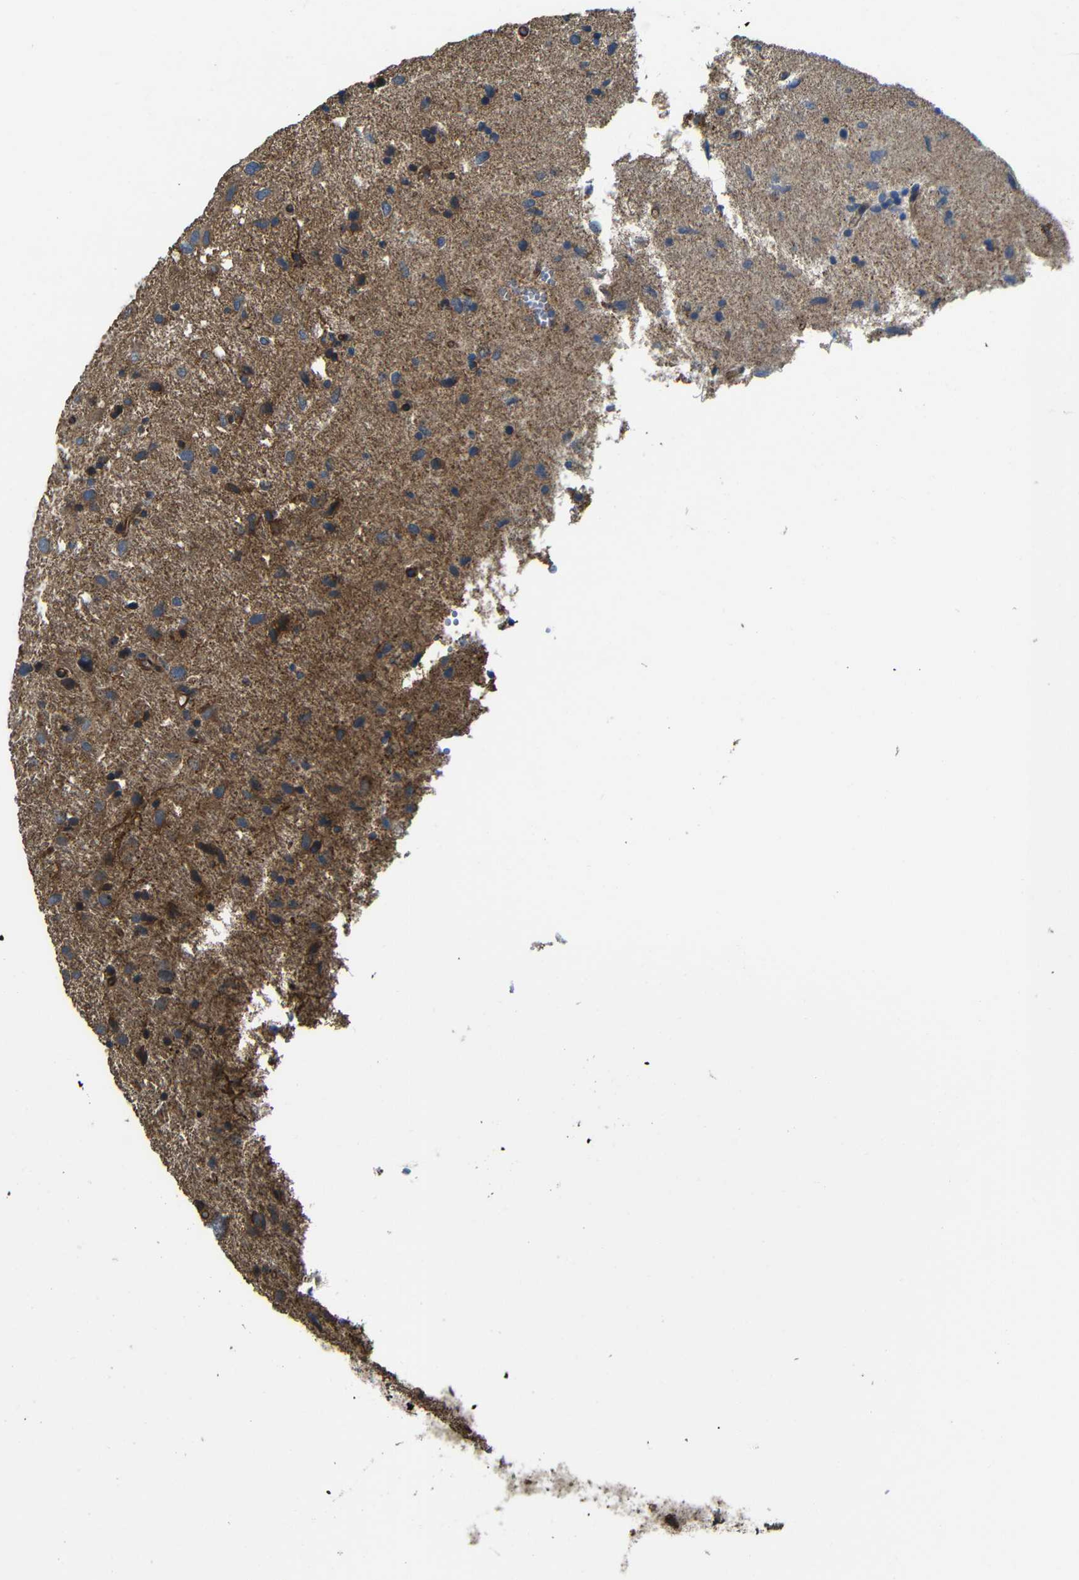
{"staining": {"intensity": "weak", "quantity": "<25%", "location": "cytoplasmic/membranous"}, "tissue": "glioma", "cell_type": "Tumor cells", "image_type": "cancer", "snomed": [{"axis": "morphology", "description": "Glioma, malignant, Low grade"}, {"axis": "topography", "description": "Brain"}], "caption": "Immunohistochemistry (IHC) micrograph of neoplastic tissue: human glioma stained with DAB shows no significant protein expression in tumor cells. Nuclei are stained in blue.", "gene": "PTCH1", "patient": {"sex": "male", "age": 77}}